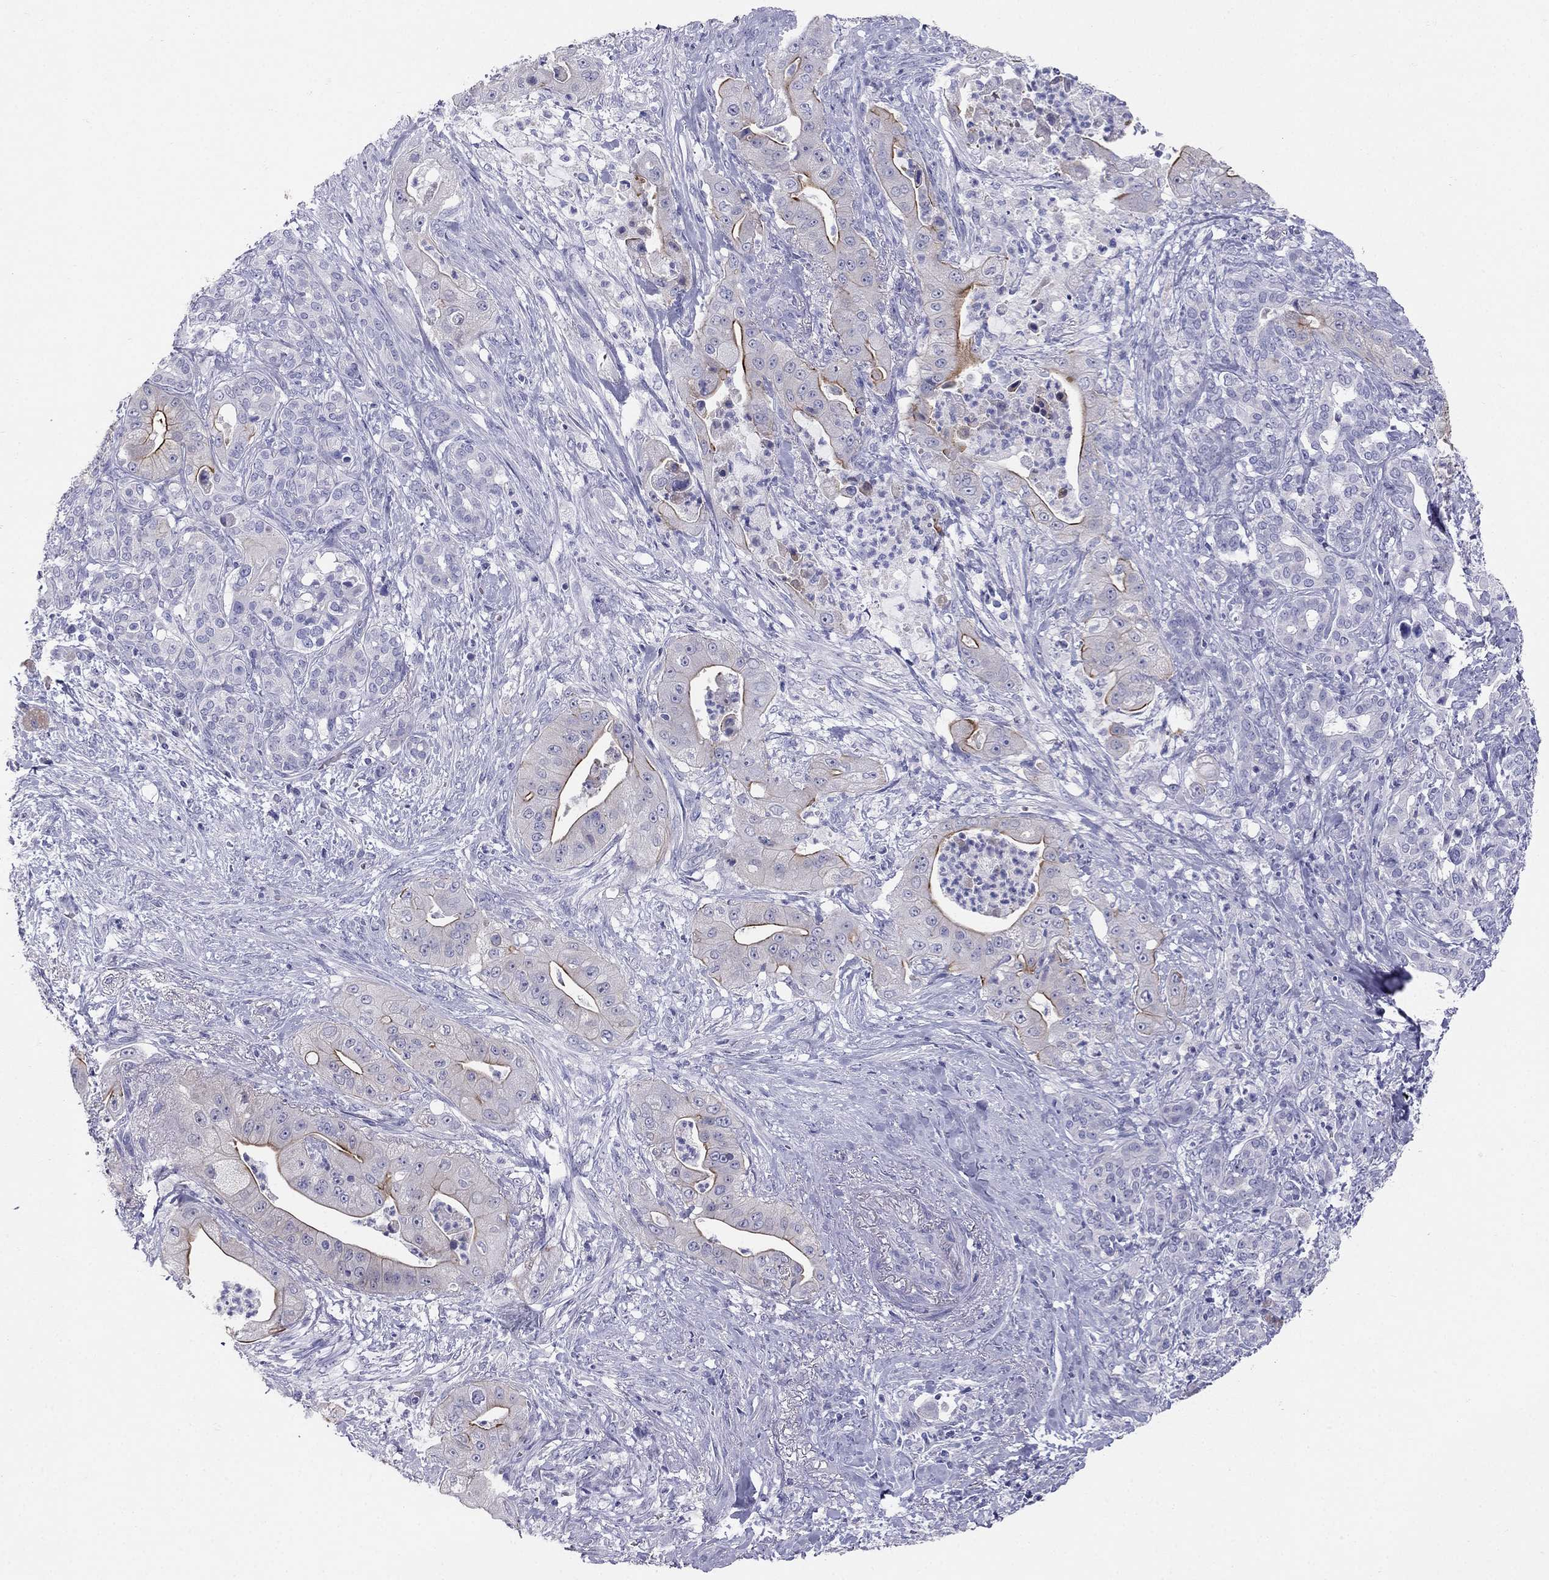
{"staining": {"intensity": "moderate", "quantity": "<25%", "location": "cytoplasmic/membranous"}, "tissue": "pancreatic cancer", "cell_type": "Tumor cells", "image_type": "cancer", "snomed": [{"axis": "morphology", "description": "Normal tissue, NOS"}, {"axis": "morphology", "description": "Inflammation, NOS"}, {"axis": "morphology", "description": "Adenocarcinoma, NOS"}, {"axis": "topography", "description": "Pancreas"}], "caption": "There is low levels of moderate cytoplasmic/membranous positivity in tumor cells of pancreatic adenocarcinoma, as demonstrated by immunohistochemical staining (brown color).", "gene": "RFLNA", "patient": {"sex": "male", "age": 57}}